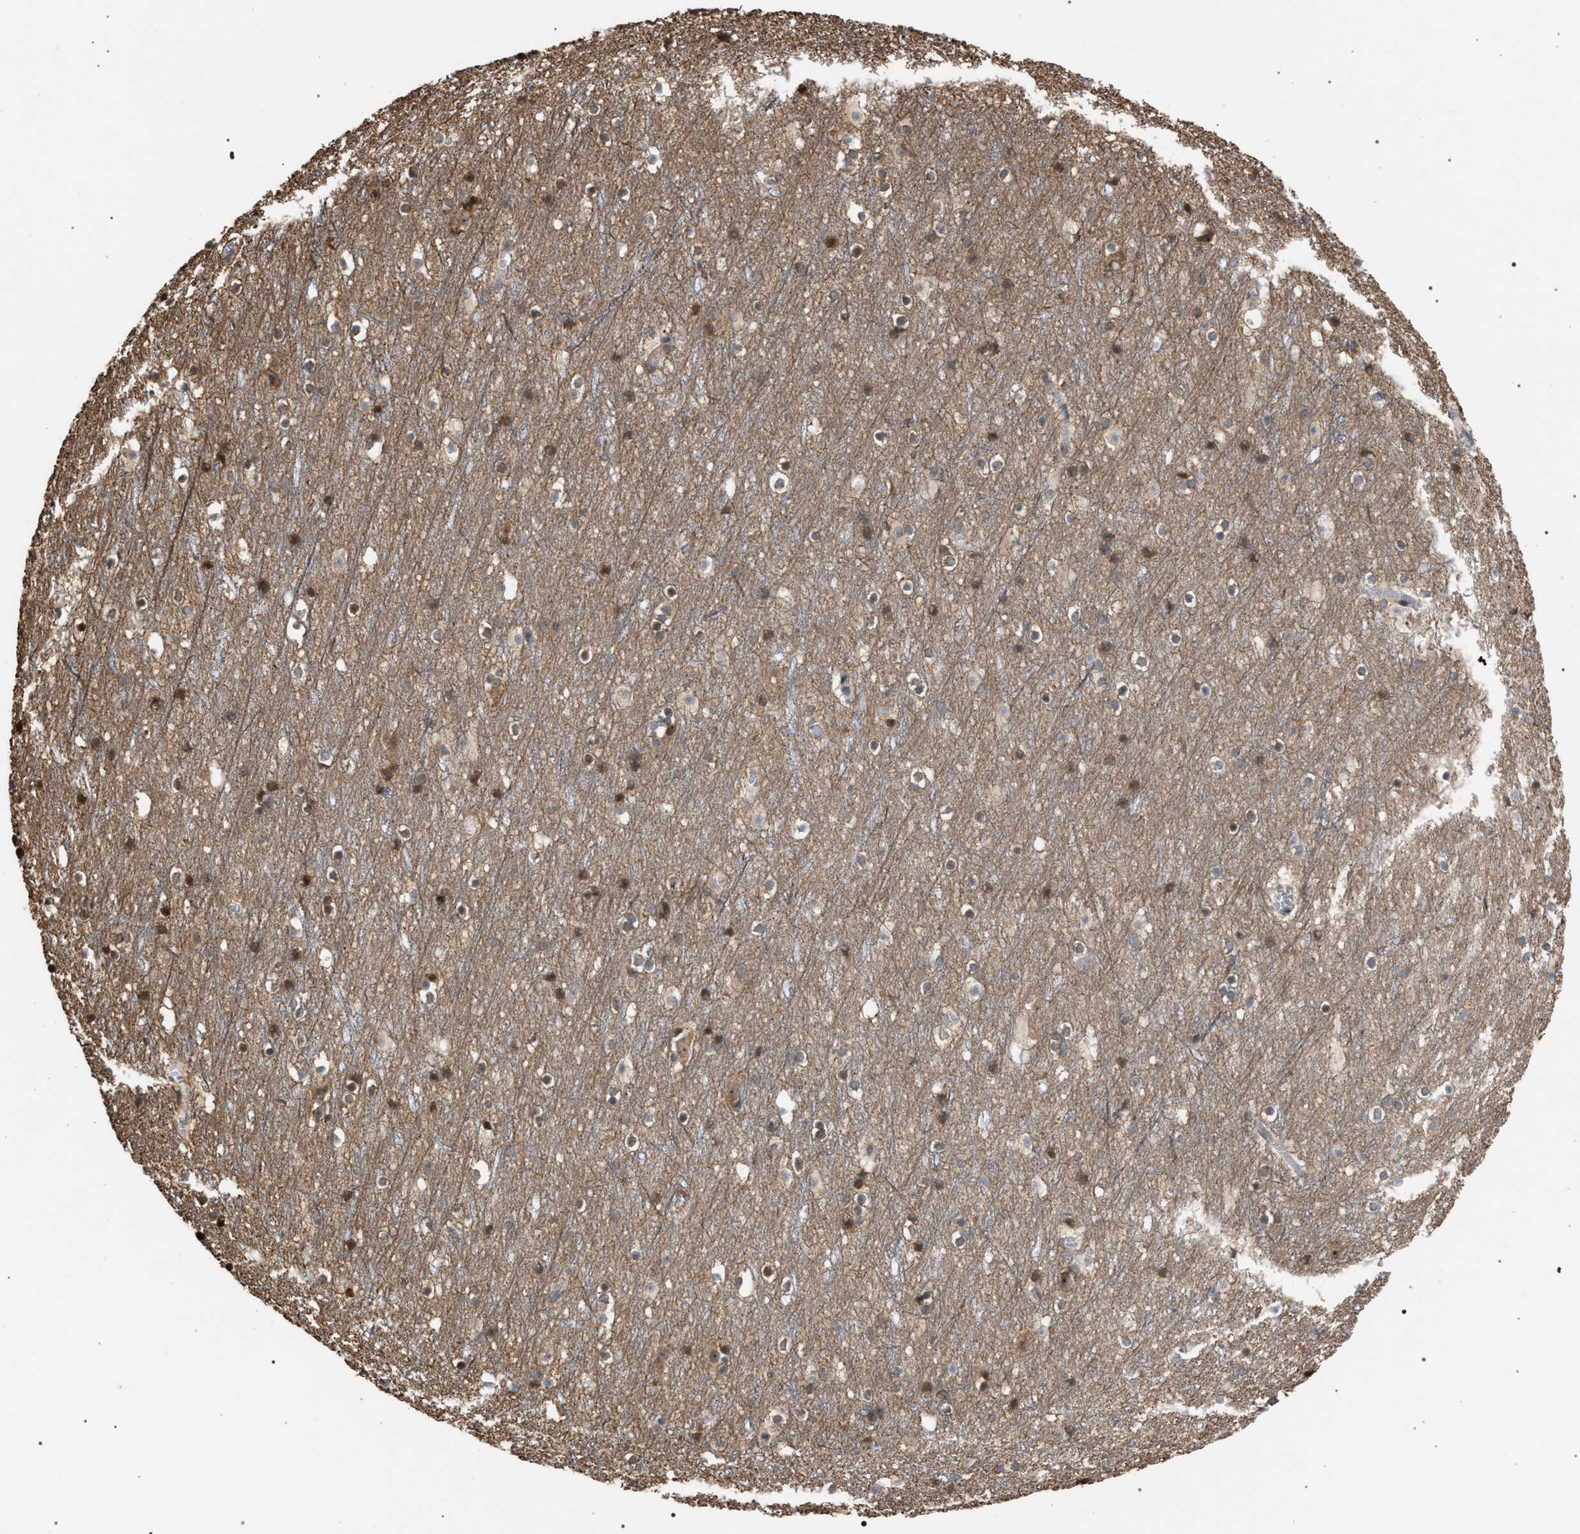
{"staining": {"intensity": "weak", "quantity": "25%-75%", "location": "cytoplasmic/membranous"}, "tissue": "cerebral cortex", "cell_type": "Endothelial cells", "image_type": "normal", "snomed": [{"axis": "morphology", "description": "Normal tissue, NOS"}, {"axis": "topography", "description": "Cerebral cortex"}], "caption": "Cerebral cortex stained with IHC displays weak cytoplasmic/membranous positivity in about 25%-75% of endothelial cells.", "gene": "IRAK4", "patient": {"sex": "male", "age": 45}}